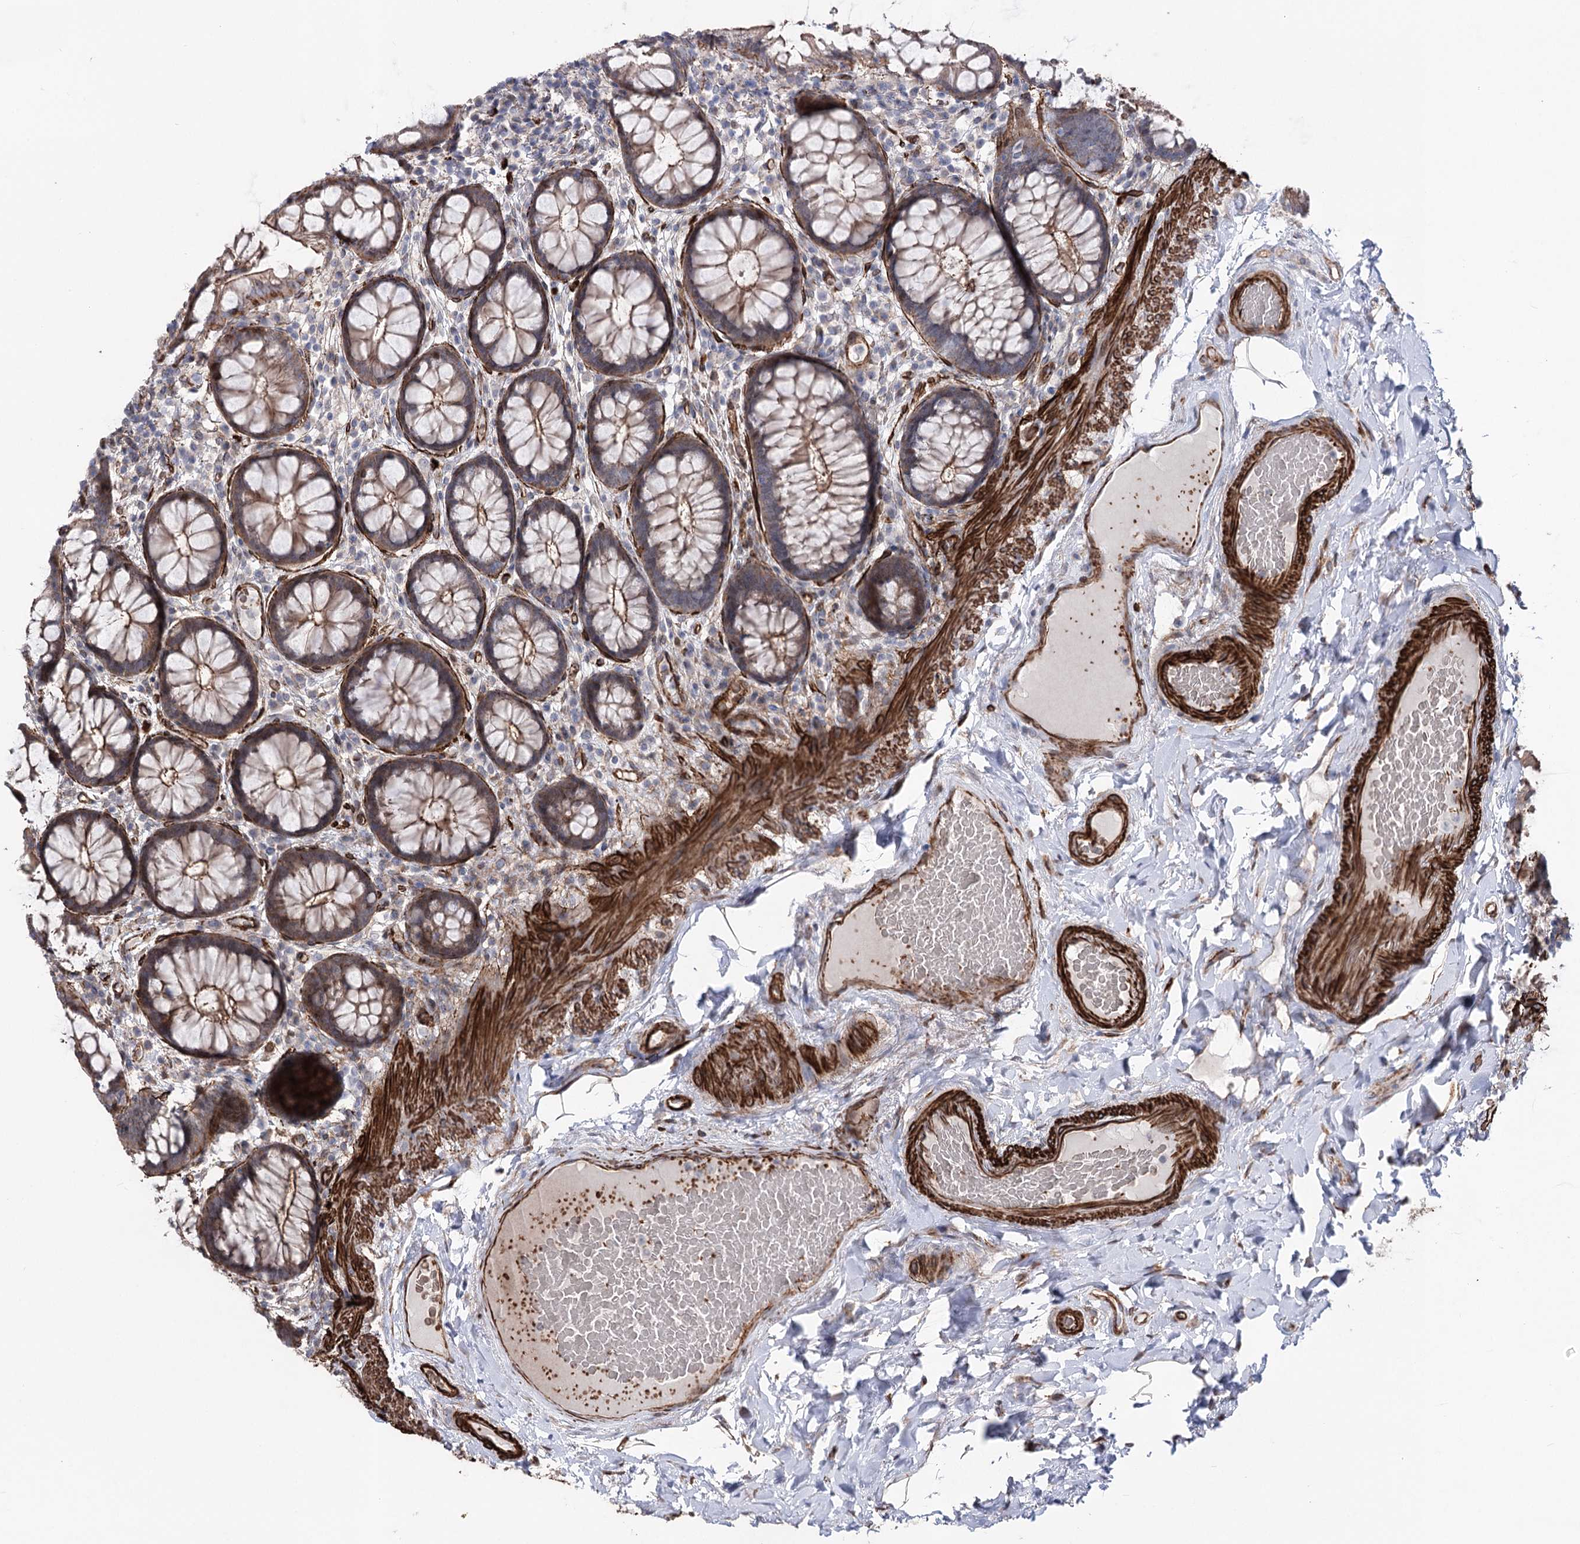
{"staining": {"intensity": "moderate", "quantity": ">75%", "location": "cytoplasmic/membranous"}, "tissue": "rectum", "cell_type": "Glandular cells", "image_type": "normal", "snomed": [{"axis": "morphology", "description": "Normal tissue, NOS"}, {"axis": "topography", "description": "Rectum"}], "caption": "IHC micrograph of benign rectum: human rectum stained using immunohistochemistry displays medium levels of moderate protein expression localized specifically in the cytoplasmic/membranous of glandular cells, appearing as a cytoplasmic/membranous brown color.", "gene": "ARHGAP20", "patient": {"sex": "male", "age": 83}}